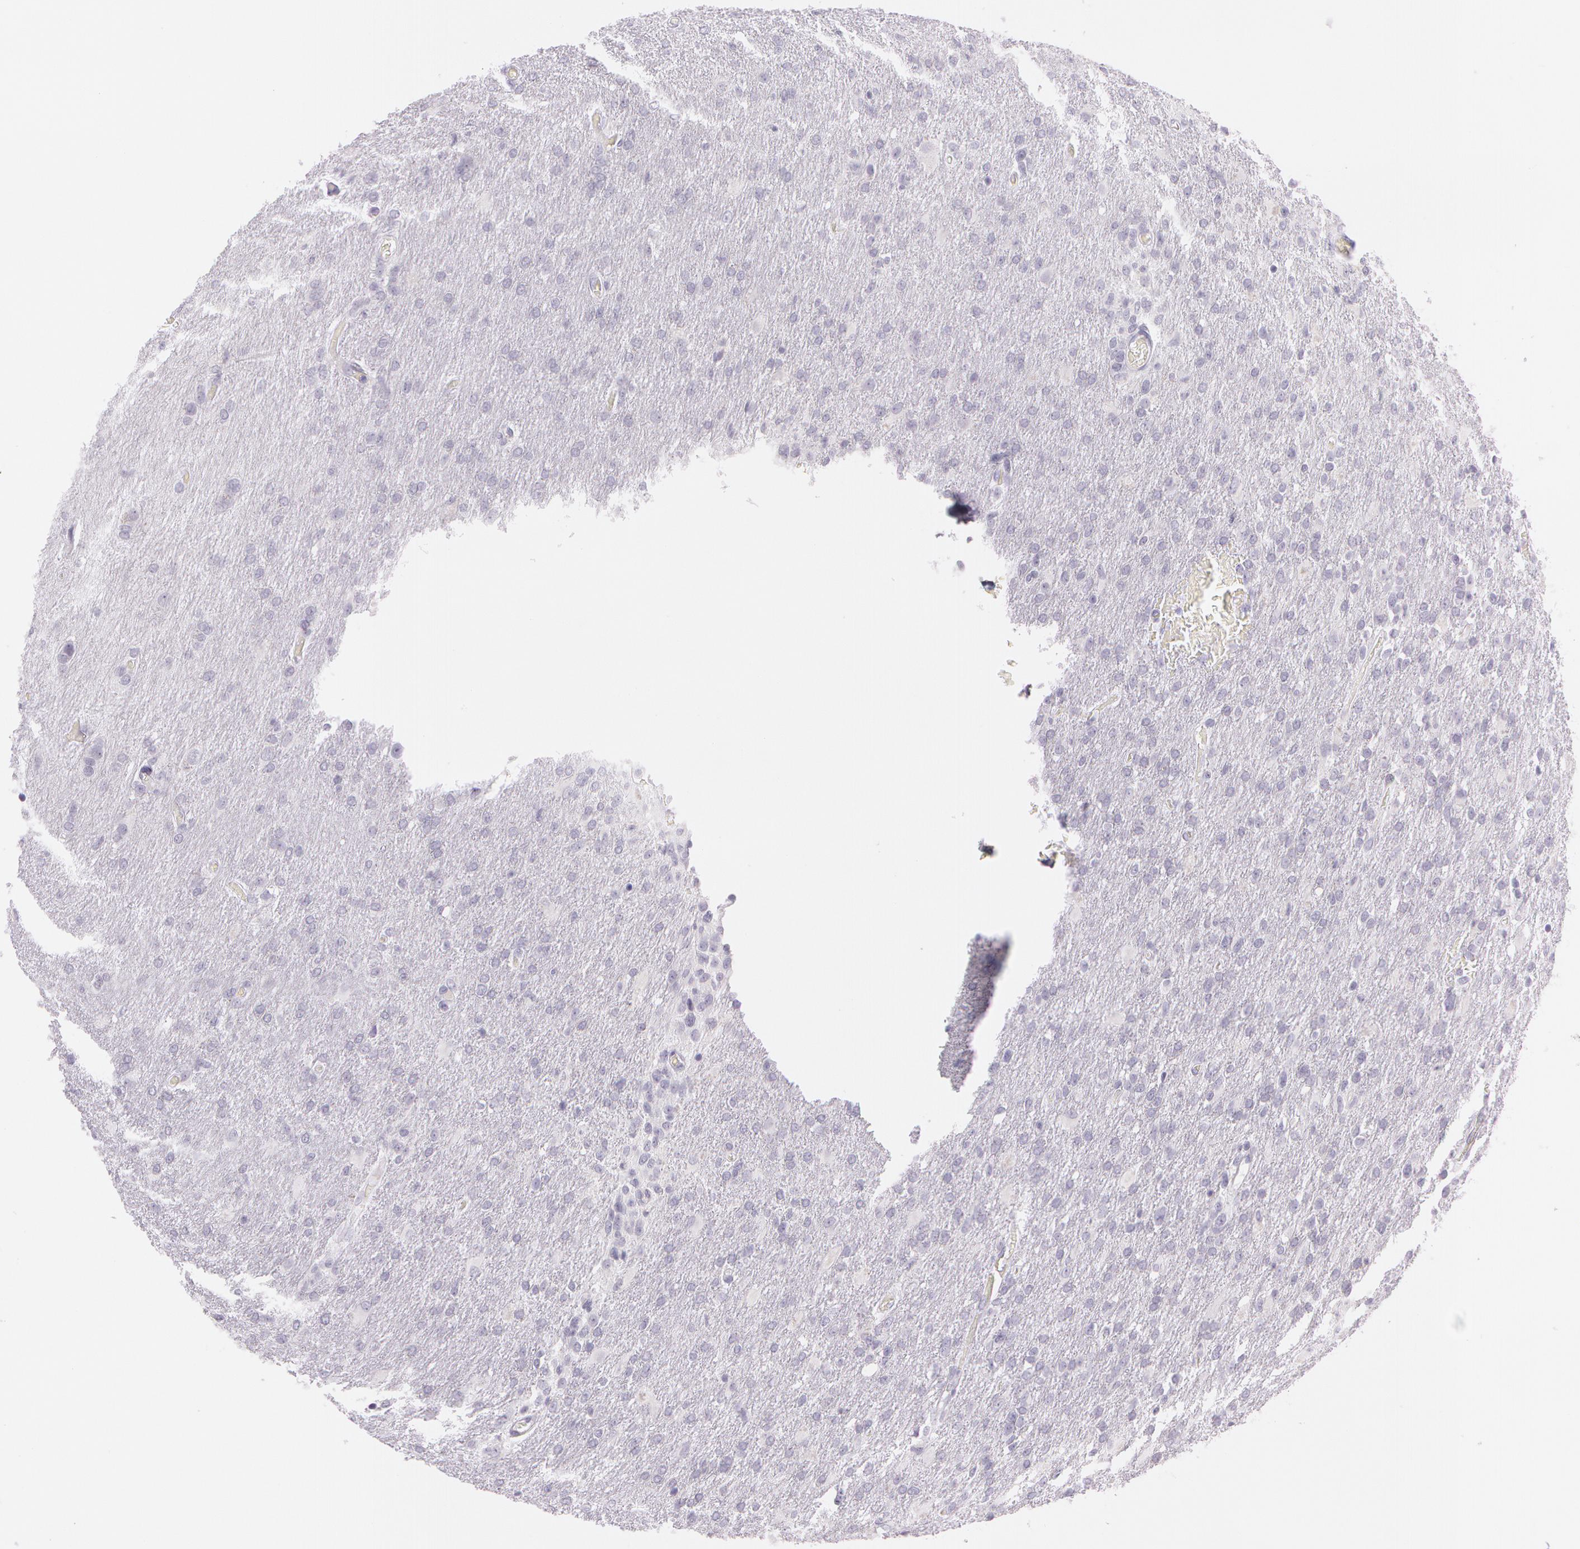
{"staining": {"intensity": "negative", "quantity": "none", "location": "none"}, "tissue": "glioma", "cell_type": "Tumor cells", "image_type": "cancer", "snomed": [{"axis": "morphology", "description": "Glioma, malignant, High grade"}, {"axis": "topography", "description": "Brain"}], "caption": "Tumor cells show no significant protein positivity in glioma.", "gene": "OTC", "patient": {"sex": "male", "age": 68}}